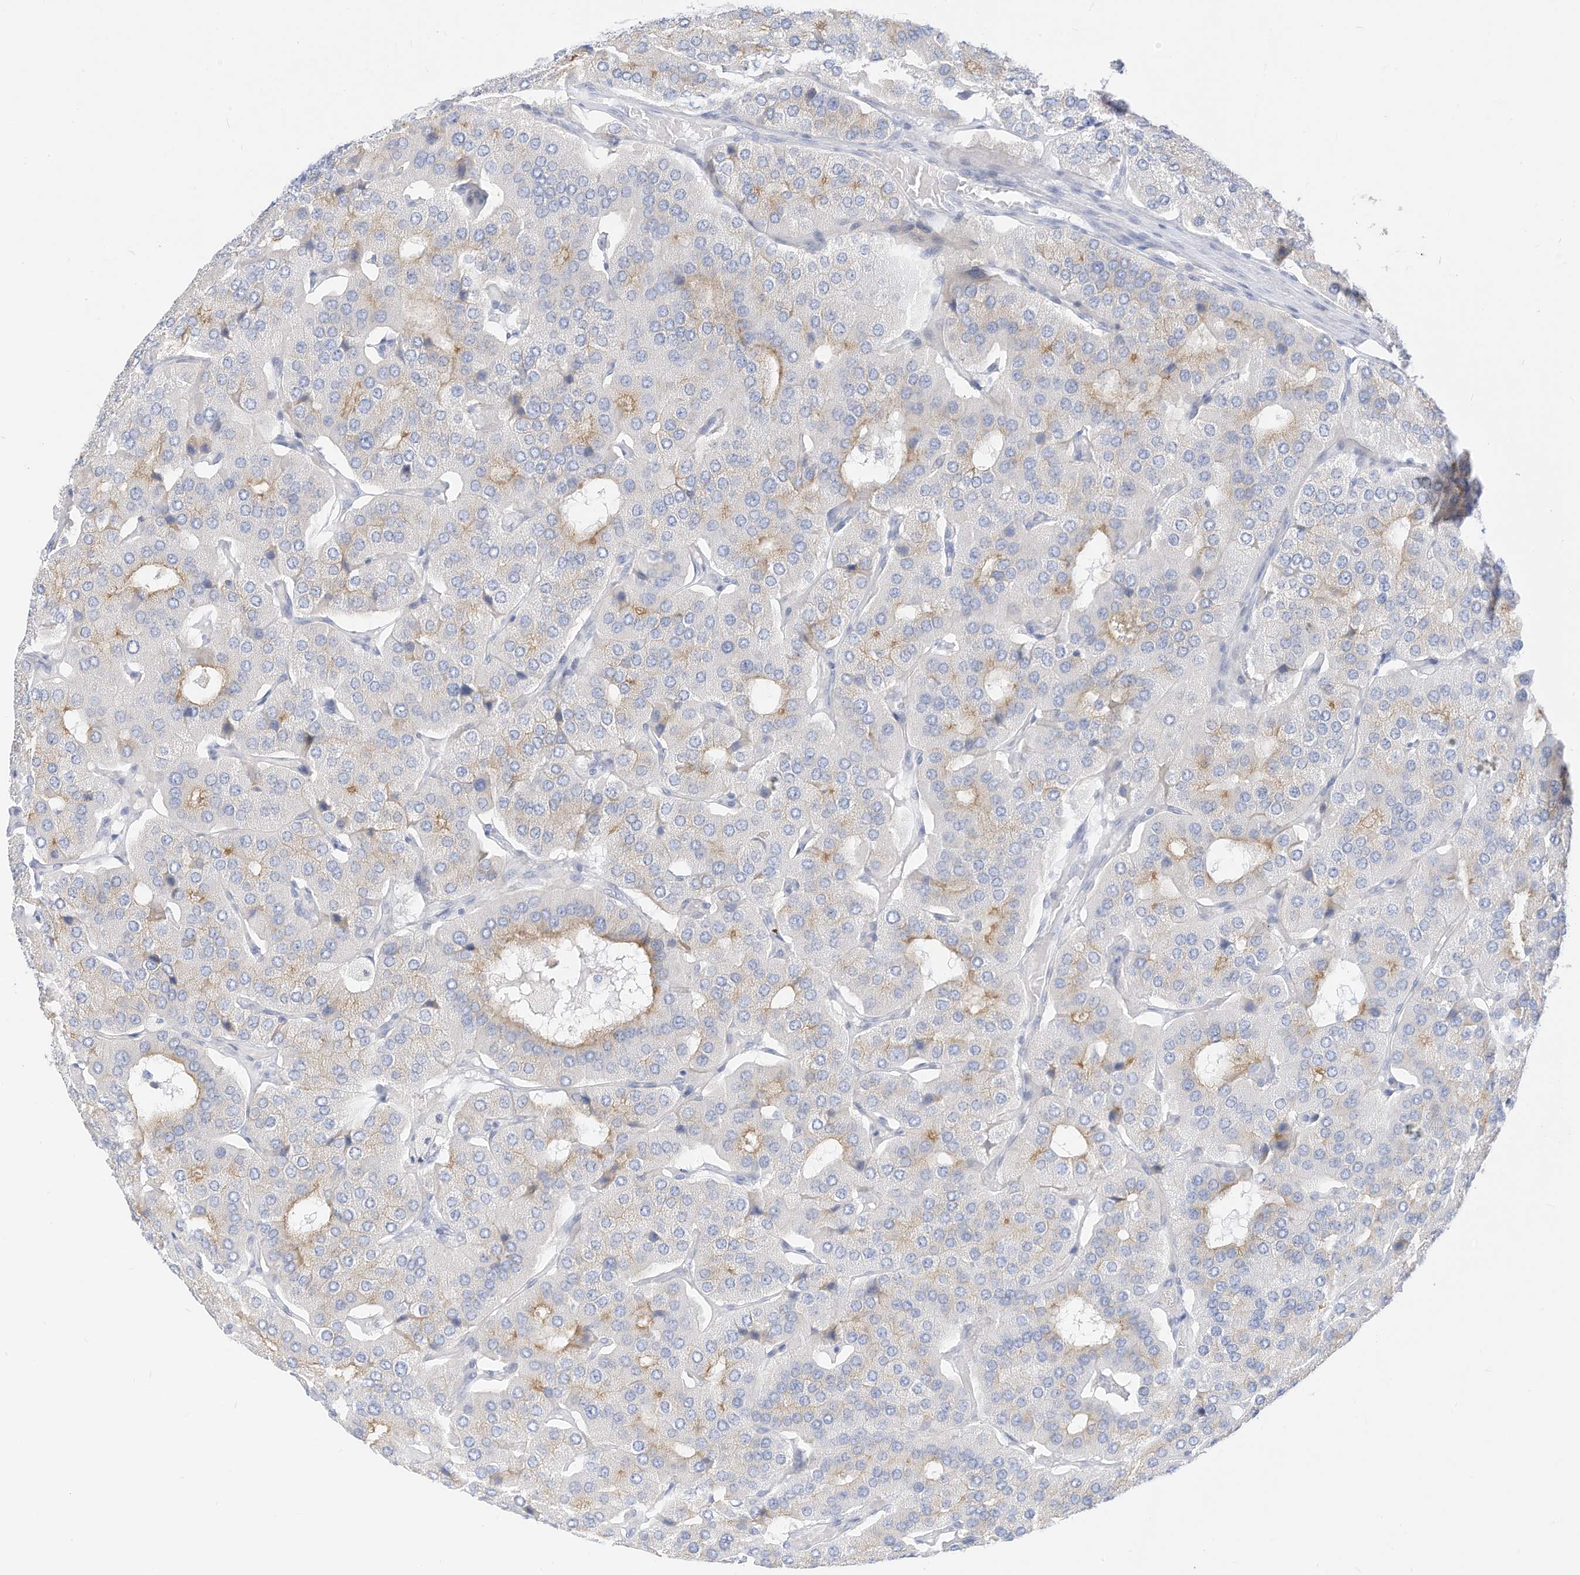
{"staining": {"intensity": "weak", "quantity": "<25%", "location": "cytoplasmic/membranous"}, "tissue": "parathyroid gland", "cell_type": "Glandular cells", "image_type": "normal", "snomed": [{"axis": "morphology", "description": "Normal tissue, NOS"}, {"axis": "morphology", "description": "Adenoma, NOS"}, {"axis": "topography", "description": "Parathyroid gland"}], "caption": "Histopathology image shows no protein staining in glandular cells of benign parathyroid gland. (Brightfield microscopy of DAB (3,3'-diaminobenzidine) immunohistochemistry (IHC) at high magnification).", "gene": "SPOCD1", "patient": {"sex": "female", "age": 86}}